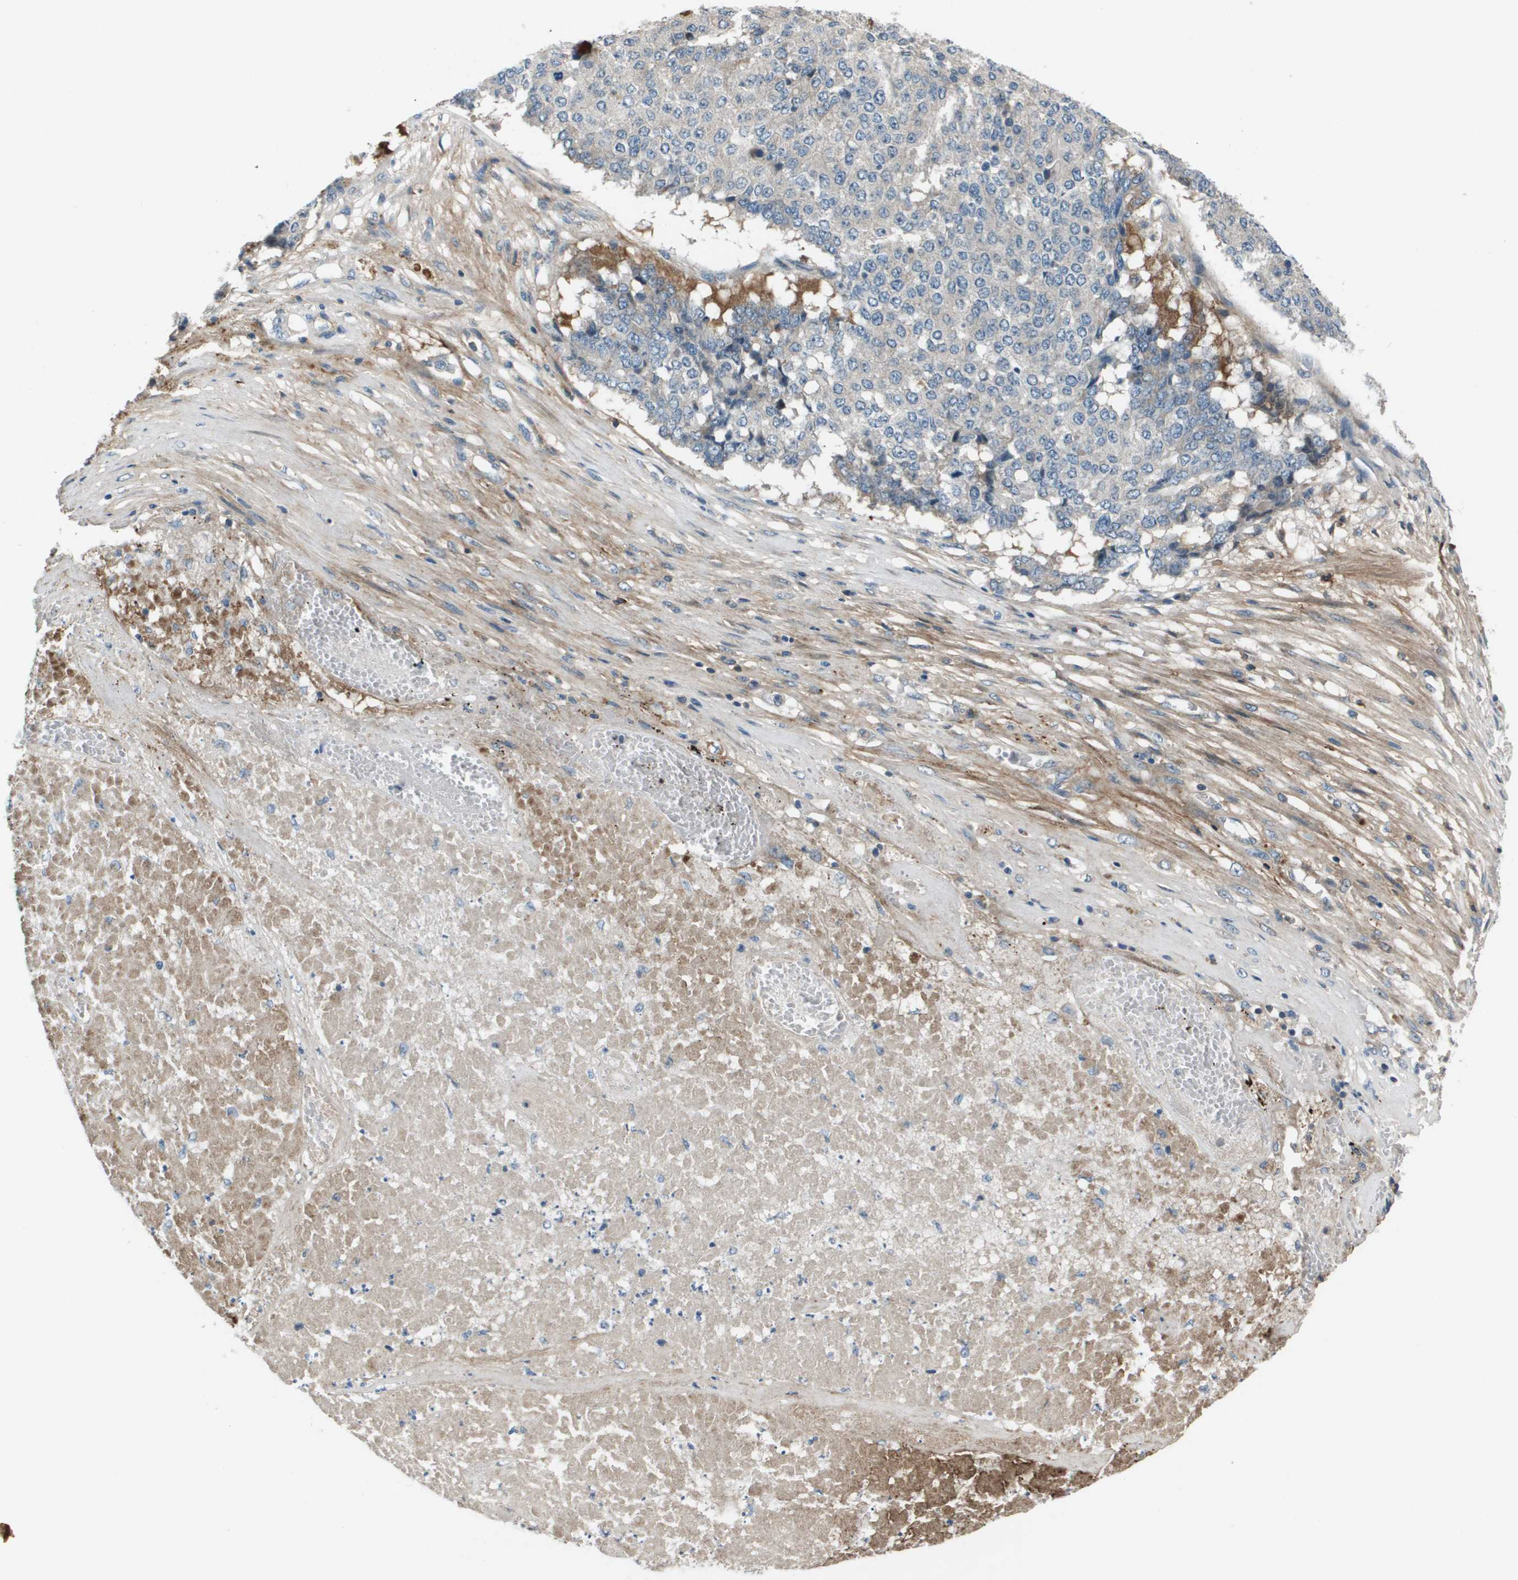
{"staining": {"intensity": "negative", "quantity": "none", "location": "none"}, "tissue": "pancreatic cancer", "cell_type": "Tumor cells", "image_type": "cancer", "snomed": [{"axis": "morphology", "description": "Adenocarcinoma, NOS"}, {"axis": "topography", "description": "Pancreas"}], "caption": "IHC photomicrograph of neoplastic tissue: human pancreatic cancer (adenocarcinoma) stained with DAB displays no significant protein positivity in tumor cells.", "gene": "PCOLCE", "patient": {"sex": "male", "age": 50}}